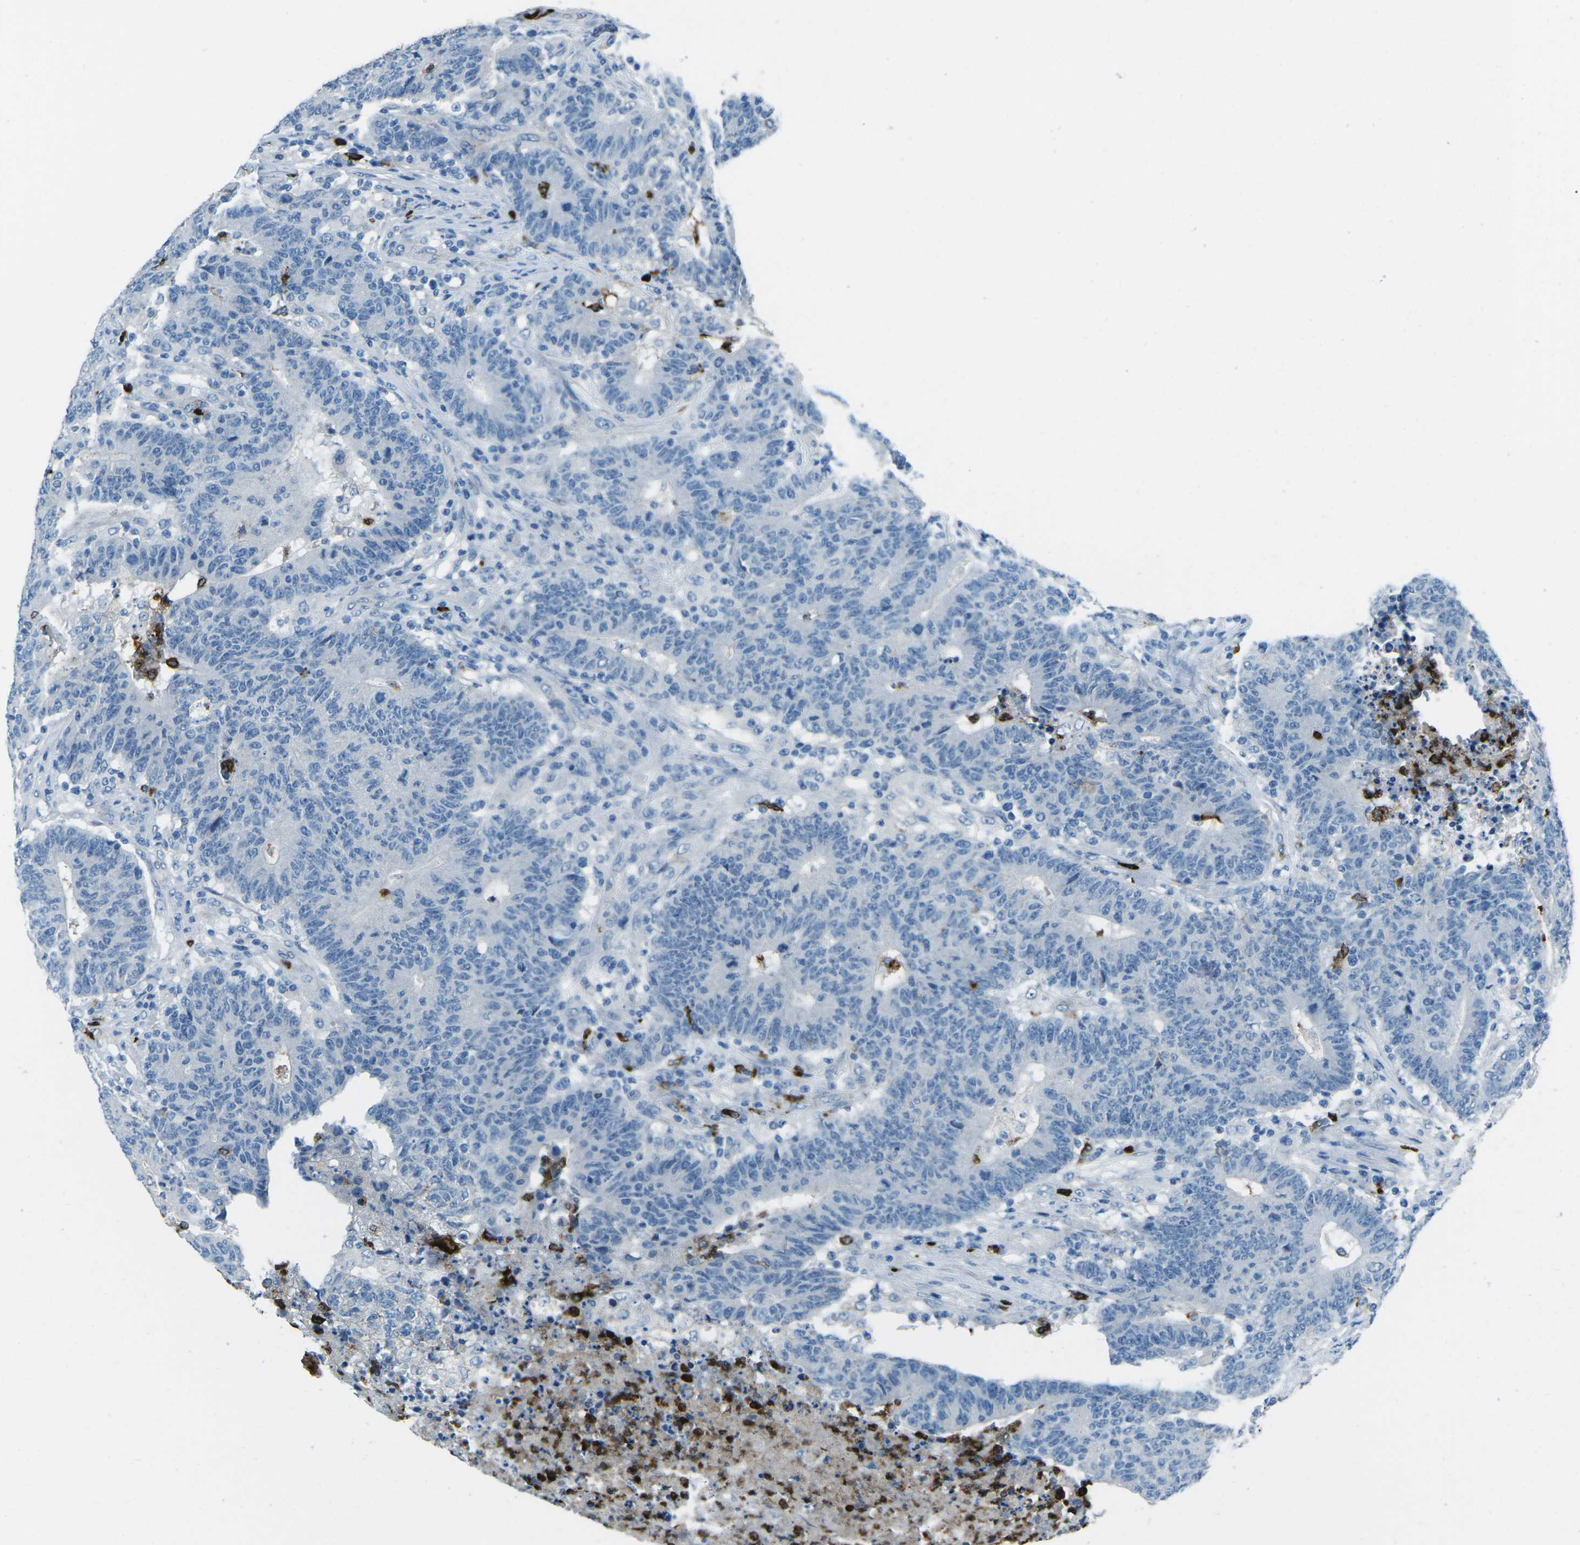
{"staining": {"intensity": "negative", "quantity": "none", "location": "none"}, "tissue": "colorectal cancer", "cell_type": "Tumor cells", "image_type": "cancer", "snomed": [{"axis": "morphology", "description": "Normal tissue, NOS"}, {"axis": "morphology", "description": "Adenocarcinoma, NOS"}, {"axis": "topography", "description": "Colon"}], "caption": "Immunohistochemical staining of colorectal cancer (adenocarcinoma) shows no significant positivity in tumor cells.", "gene": "FCN1", "patient": {"sex": "female", "age": 75}}